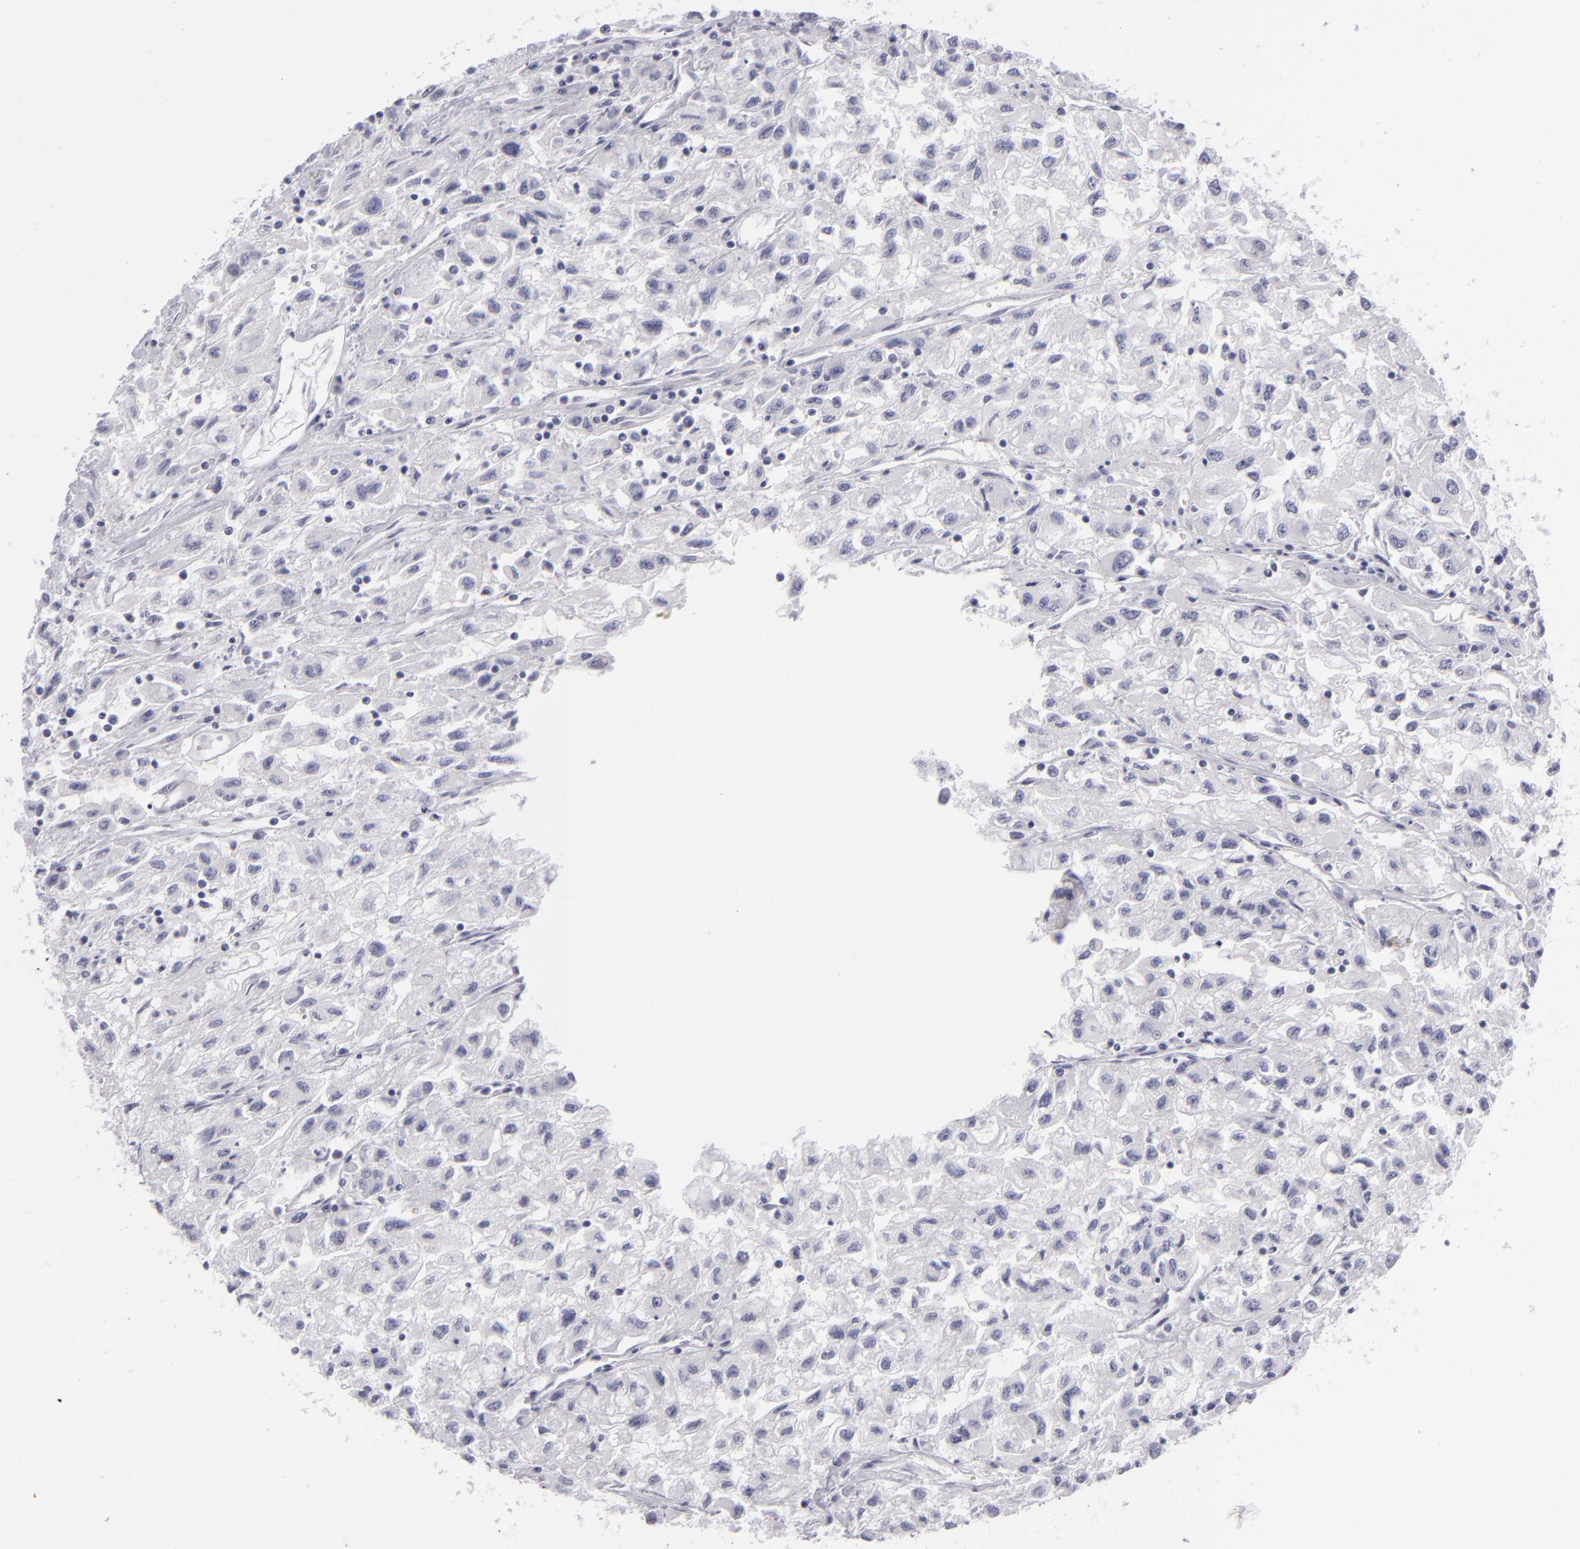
{"staining": {"intensity": "negative", "quantity": "none", "location": "none"}, "tissue": "renal cancer", "cell_type": "Tumor cells", "image_type": "cancer", "snomed": [{"axis": "morphology", "description": "Adenocarcinoma, NOS"}, {"axis": "topography", "description": "Kidney"}], "caption": "Immunohistochemistry (IHC) histopathology image of neoplastic tissue: human renal adenocarcinoma stained with DAB (3,3'-diaminobenzidine) shows no significant protein staining in tumor cells.", "gene": "VIL1", "patient": {"sex": "male", "age": 59}}